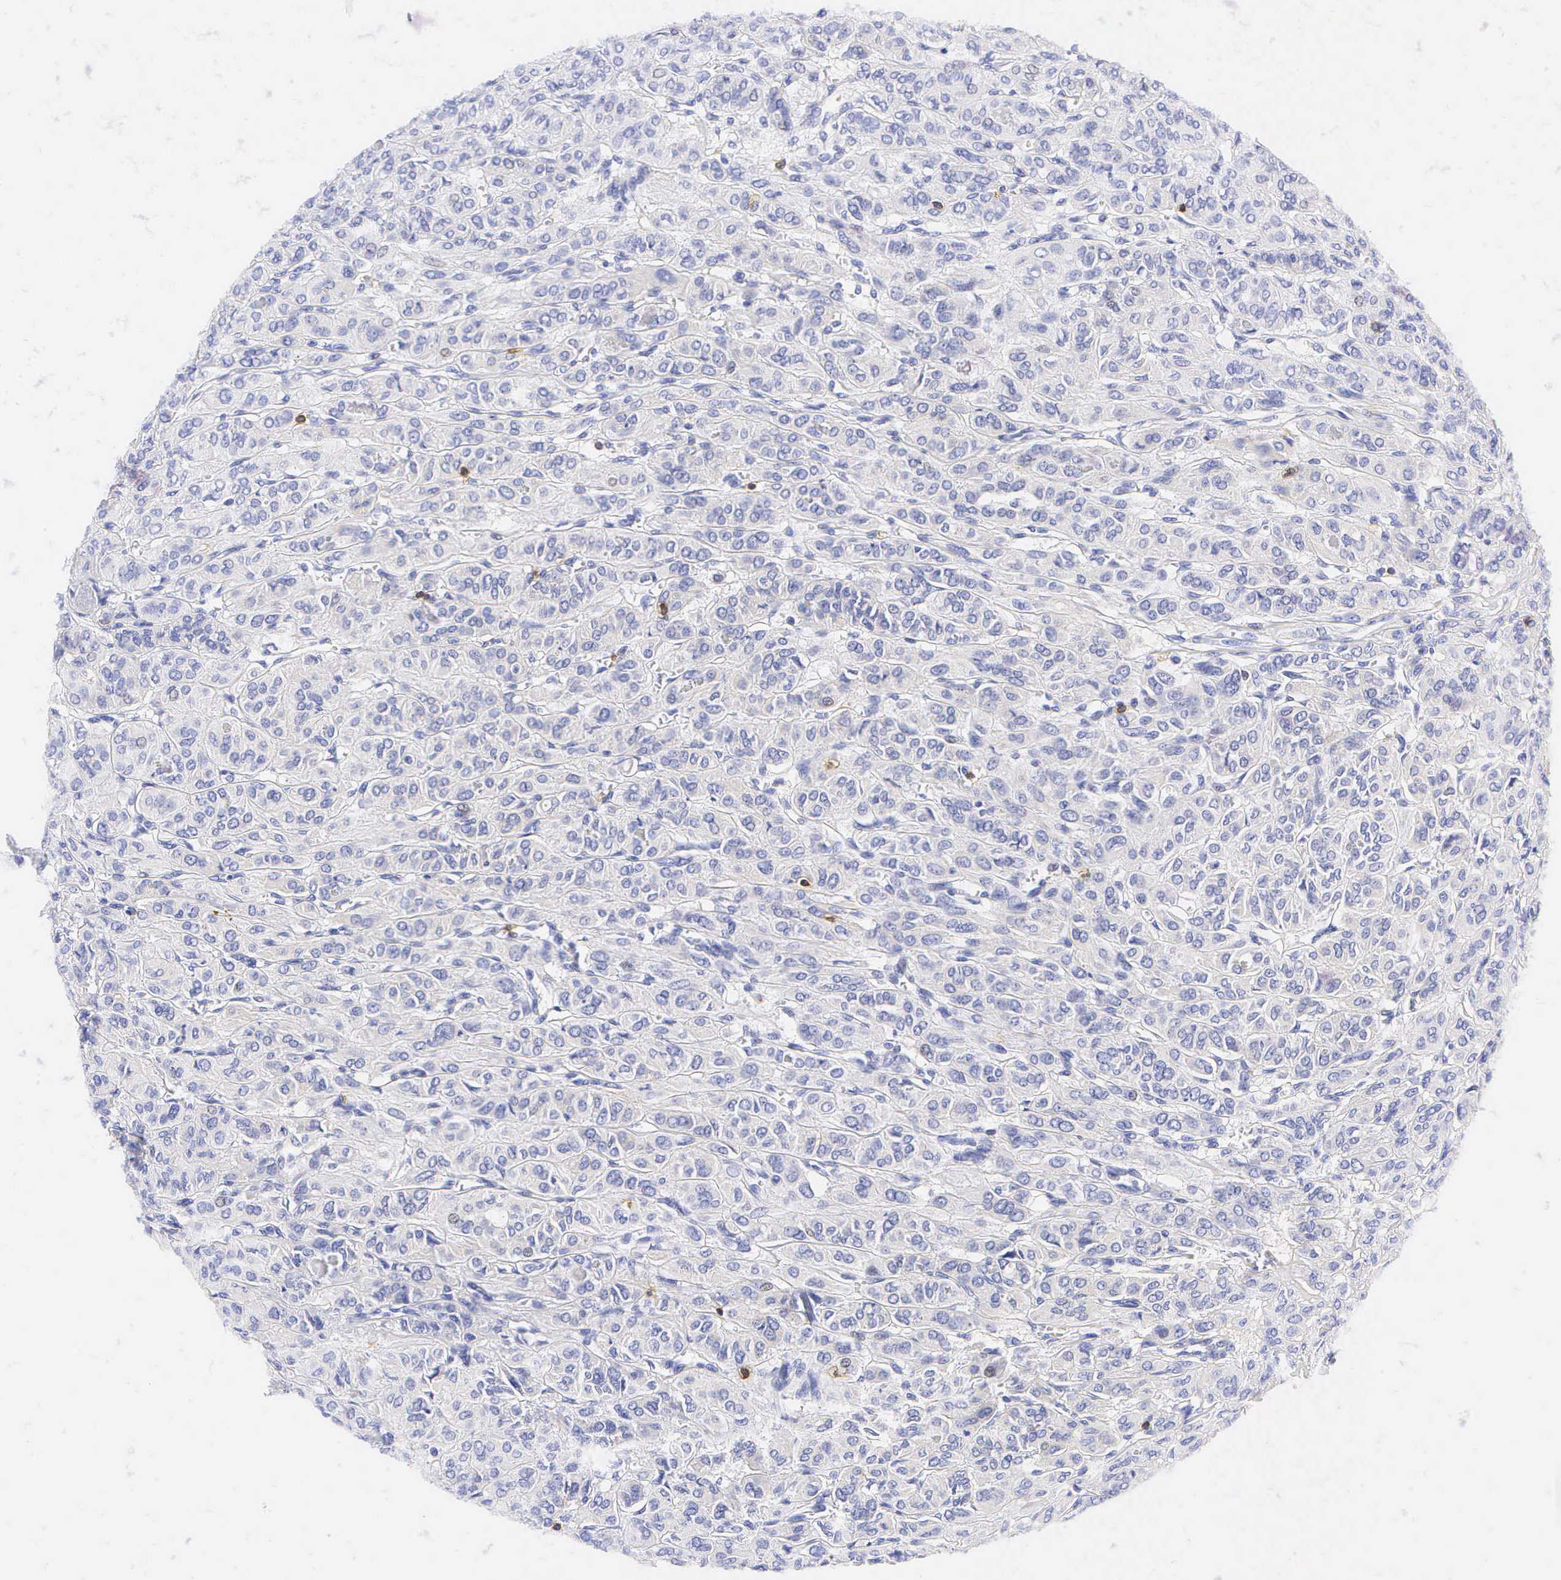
{"staining": {"intensity": "negative", "quantity": "none", "location": "none"}, "tissue": "thyroid cancer", "cell_type": "Tumor cells", "image_type": "cancer", "snomed": [{"axis": "morphology", "description": "Follicular adenoma carcinoma, NOS"}, {"axis": "topography", "description": "Thyroid gland"}], "caption": "Tumor cells are negative for brown protein staining in follicular adenoma carcinoma (thyroid).", "gene": "CD3E", "patient": {"sex": "female", "age": 71}}